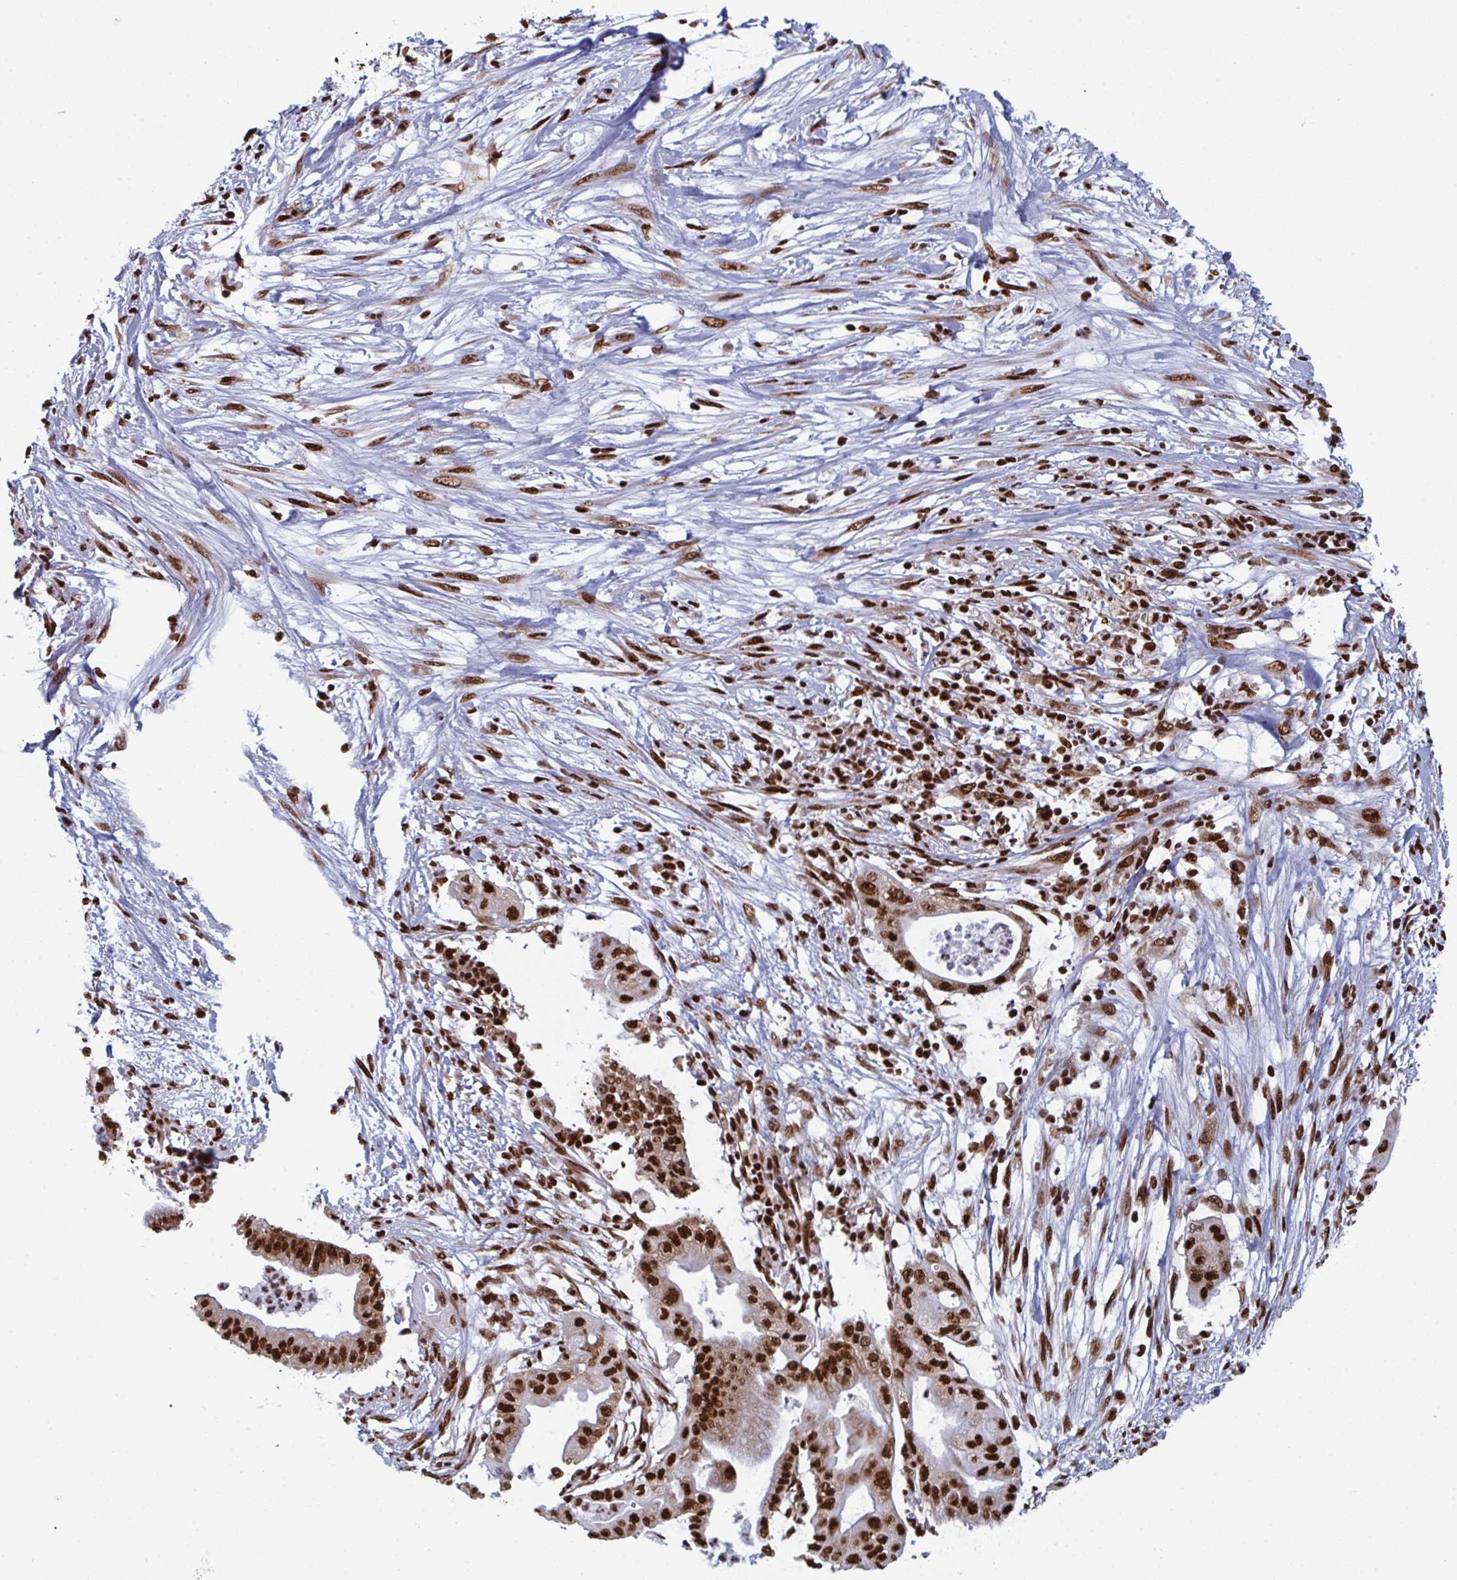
{"staining": {"intensity": "strong", "quantity": ">75%", "location": "nuclear"}, "tissue": "pancreatic cancer", "cell_type": "Tumor cells", "image_type": "cancer", "snomed": [{"axis": "morphology", "description": "Adenocarcinoma, NOS"}, {"axis": "topography", "description": "Pancreas"}], "caption": "Tumor cells exhibit high levels of strong nuclear expression in about >75% of cells in human pancreatic adenocarcinoma.", "gene": "GAR1", "patient": {"sex": "male", "age": 68}}